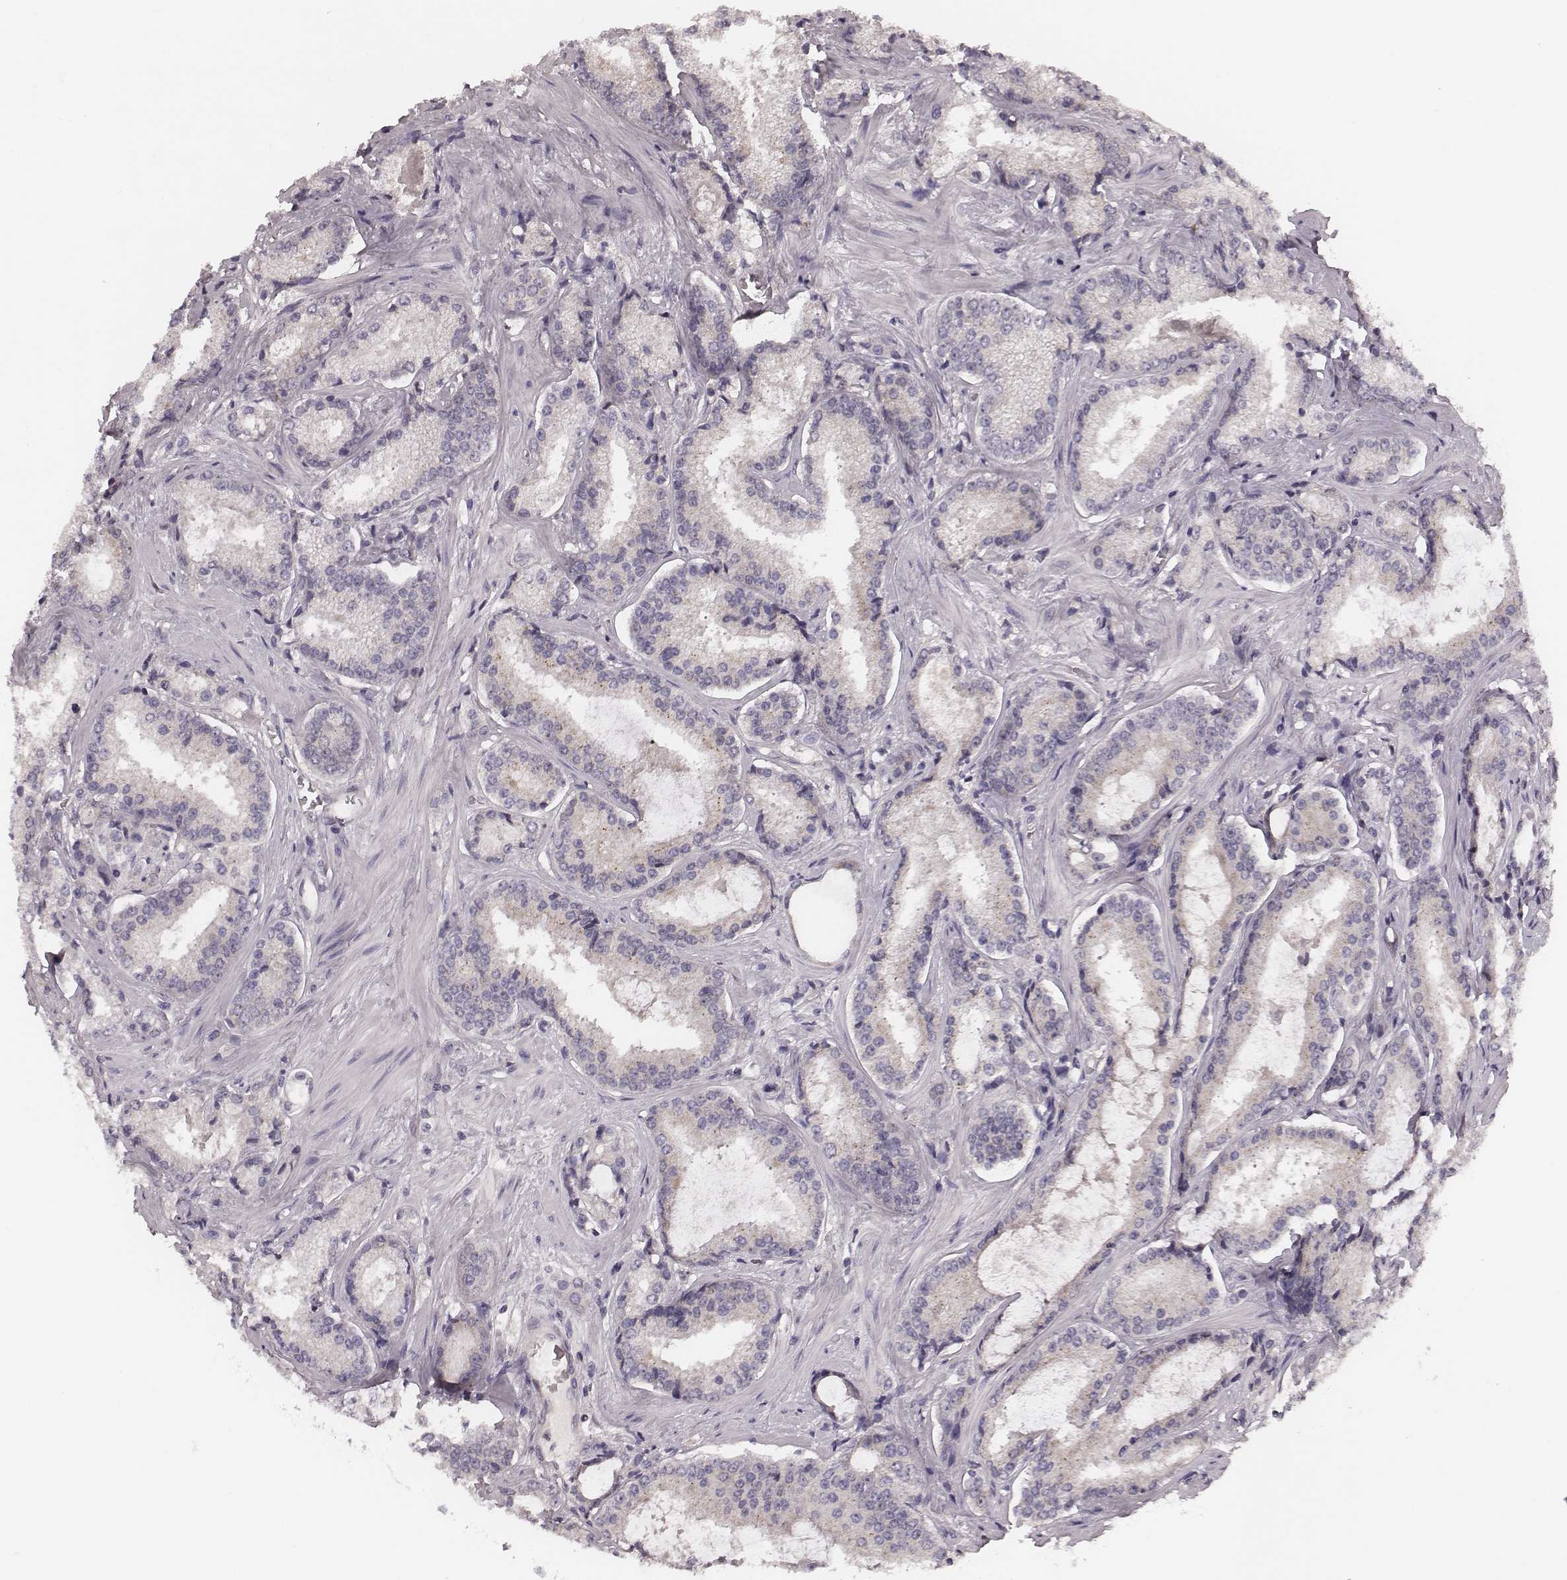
{"staining": {"intensity": "weak", "quantity": "<25%", "location": "cytoplasmic/membranous"}, "tissue": "prostate cancer", "cell_type": "Tumor cells", "image_type": "cancer", "snomed": [{"axis": "morphology", "description": "Adenocarcinoma, Low grade"}, {"axis": "topography", "description": "Prostate"}], "caption": "DAB immunohistochemical staining of prostate cancer demonstrates no significant expression in tumor cells.", "gene": "P2RX5", "patient": {"sex": "male", "age": 56}}